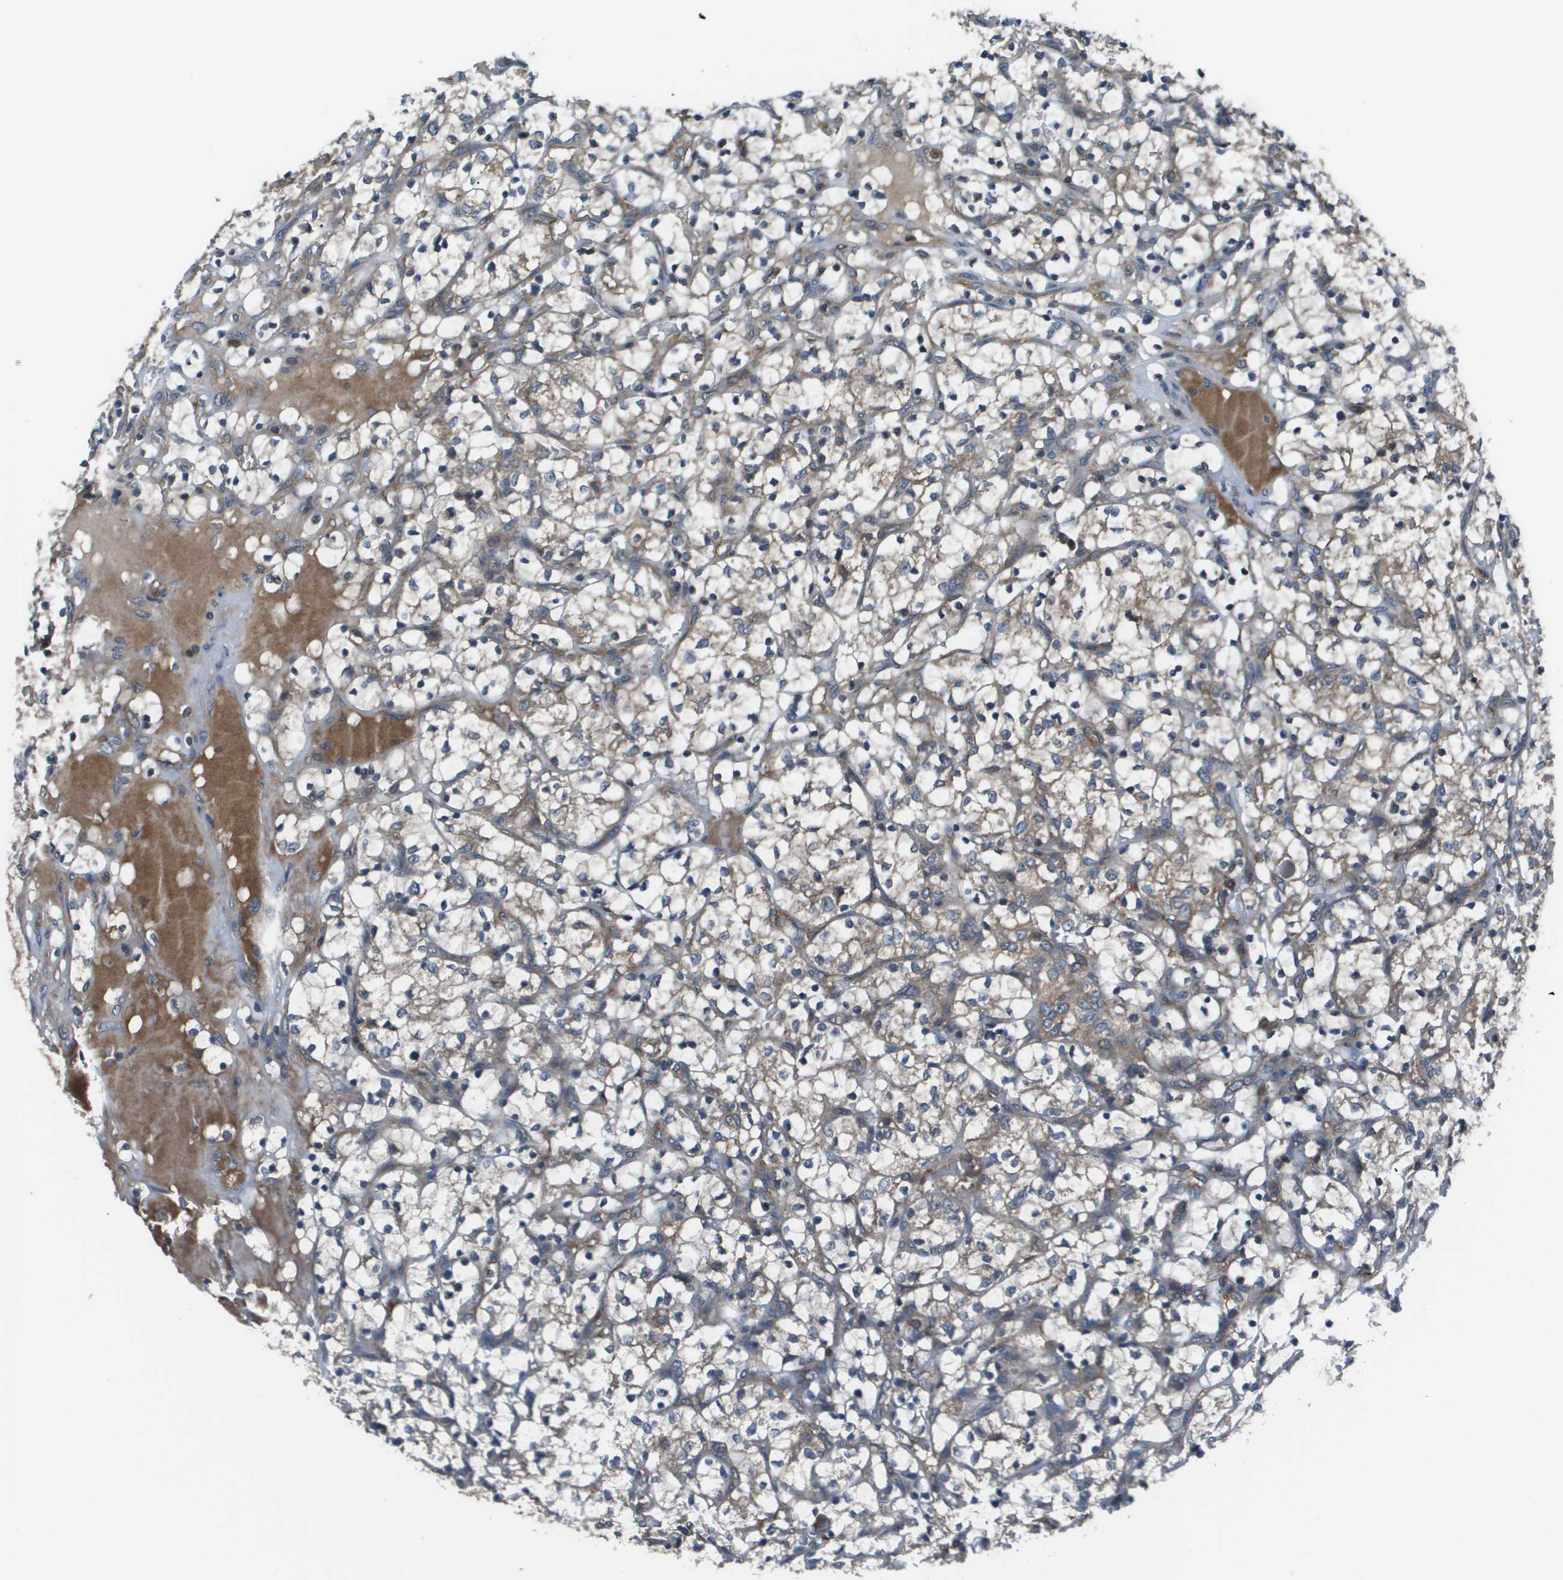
{"staining": {"intensity": "weak", "quantity": "25%-75%", "location": "cytoplasmic/membranous"}, "tissue": "renal cancer", "cell_type": "Tumor cells", "image_type": "cancer", "snomed": [{"axis": "morphology", "description": "Adenocarcinoma, NOS"}, {"axis": "topography", "description": "Kidney"}], "caption": "DAB immunohistochemical staining of human renal cancer (adenocarcinoma) demonstrates weak cytoplasmic/membranous protein staining in approximately 25%-75% of tumor cells.", "gene": "EIF3B", "patient": {"sex": "female", "age": 69}}